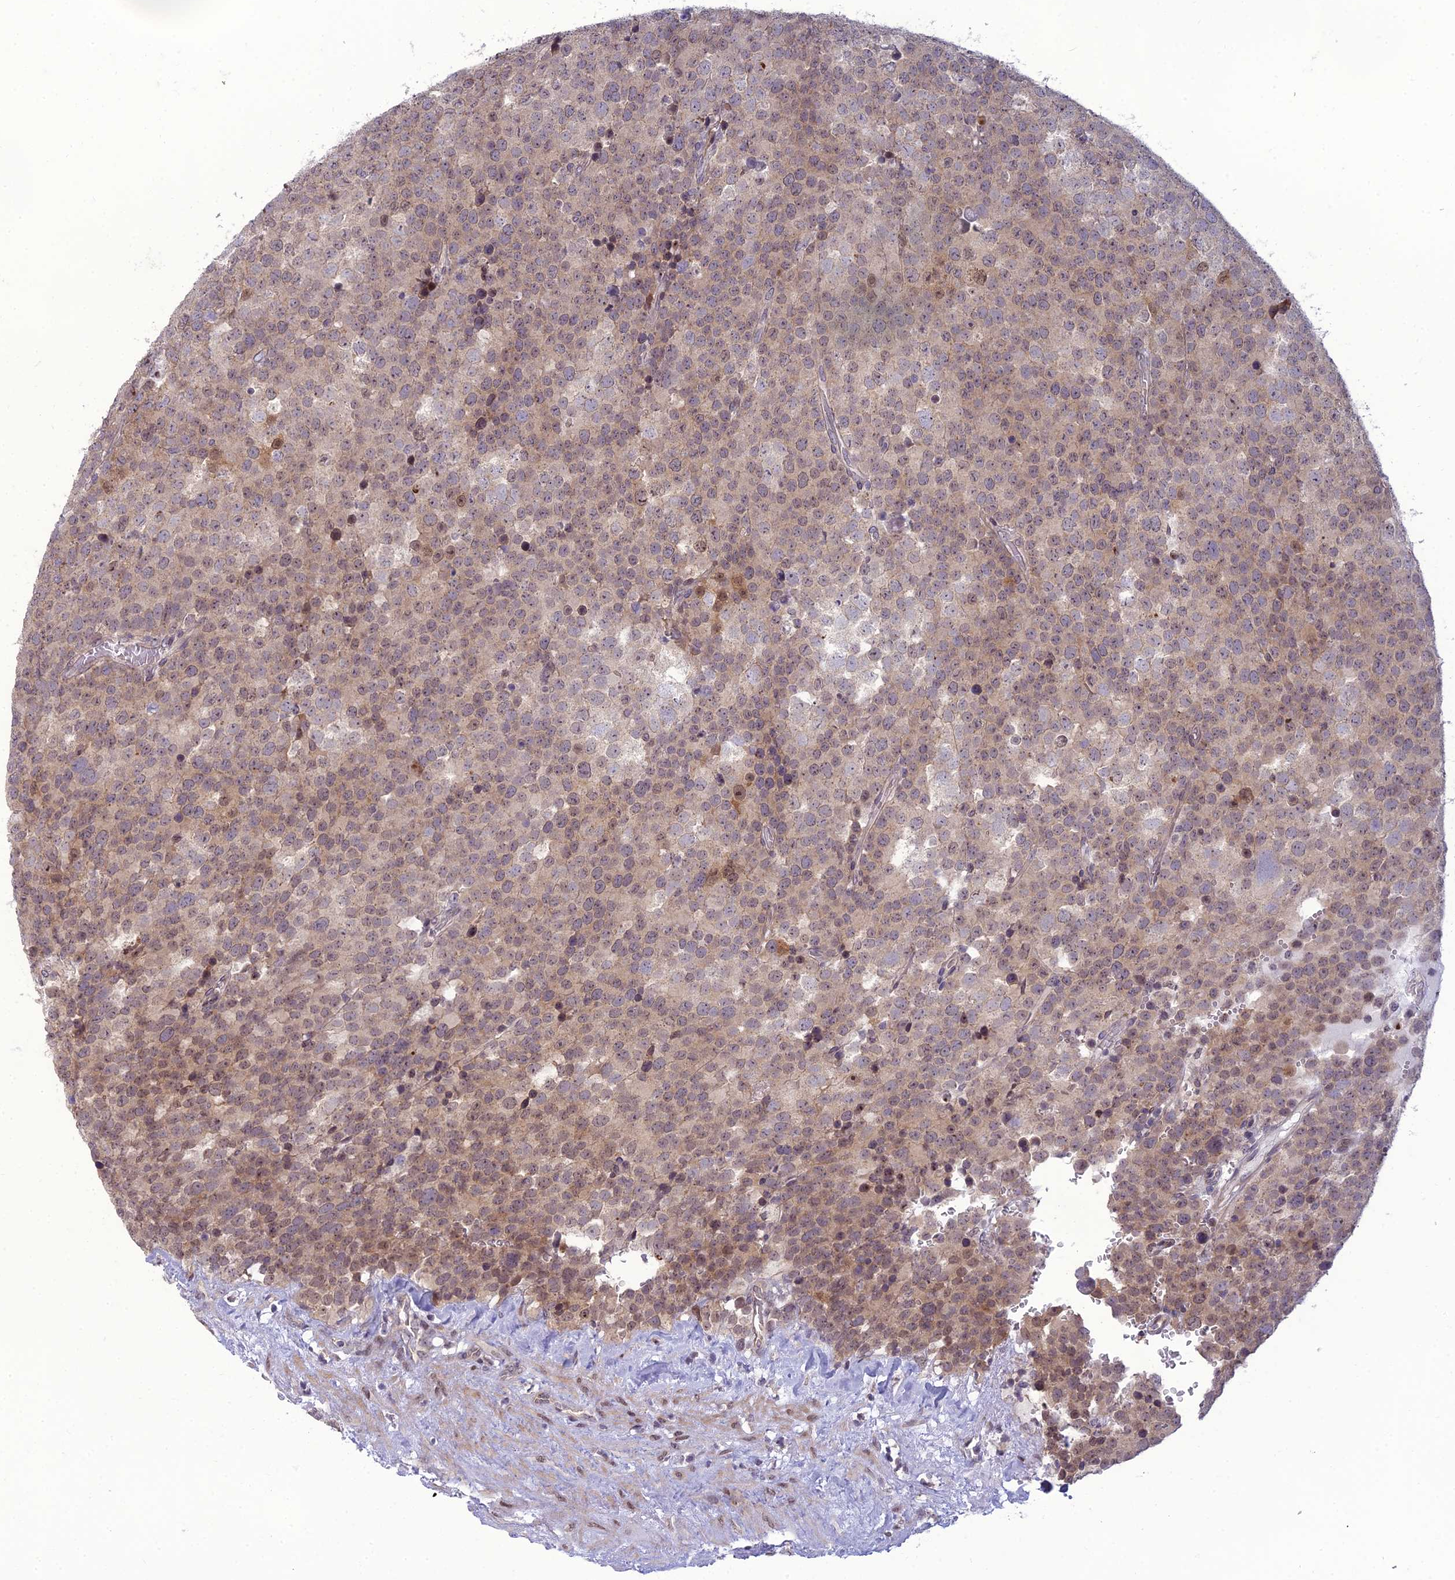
{"staining": {"intensity": "weak", "quantity": "25%-75%", "location": "nuclear"}, "tissue": "testis cancer", "cell_type": "Tumor cells", "image_type": "cancer", "snomed": [{"axis": "morphology", "description": "Seminoma, NOS"}, {"axis": "topography", "description": "Testis"}], "caption": "A low amount of weak nuclear expression is present in about 25%-75% of tumor cells in testis cancer (seminoma) tissue. The staining is performed using DAB (3,3'-diaminobenzidine) brown chromogen to label protein expression. The nuclei are counter-stained blue using hematoxylin.", "gene": "DTX2", "patient": {"sex": "male", "age": 71}}